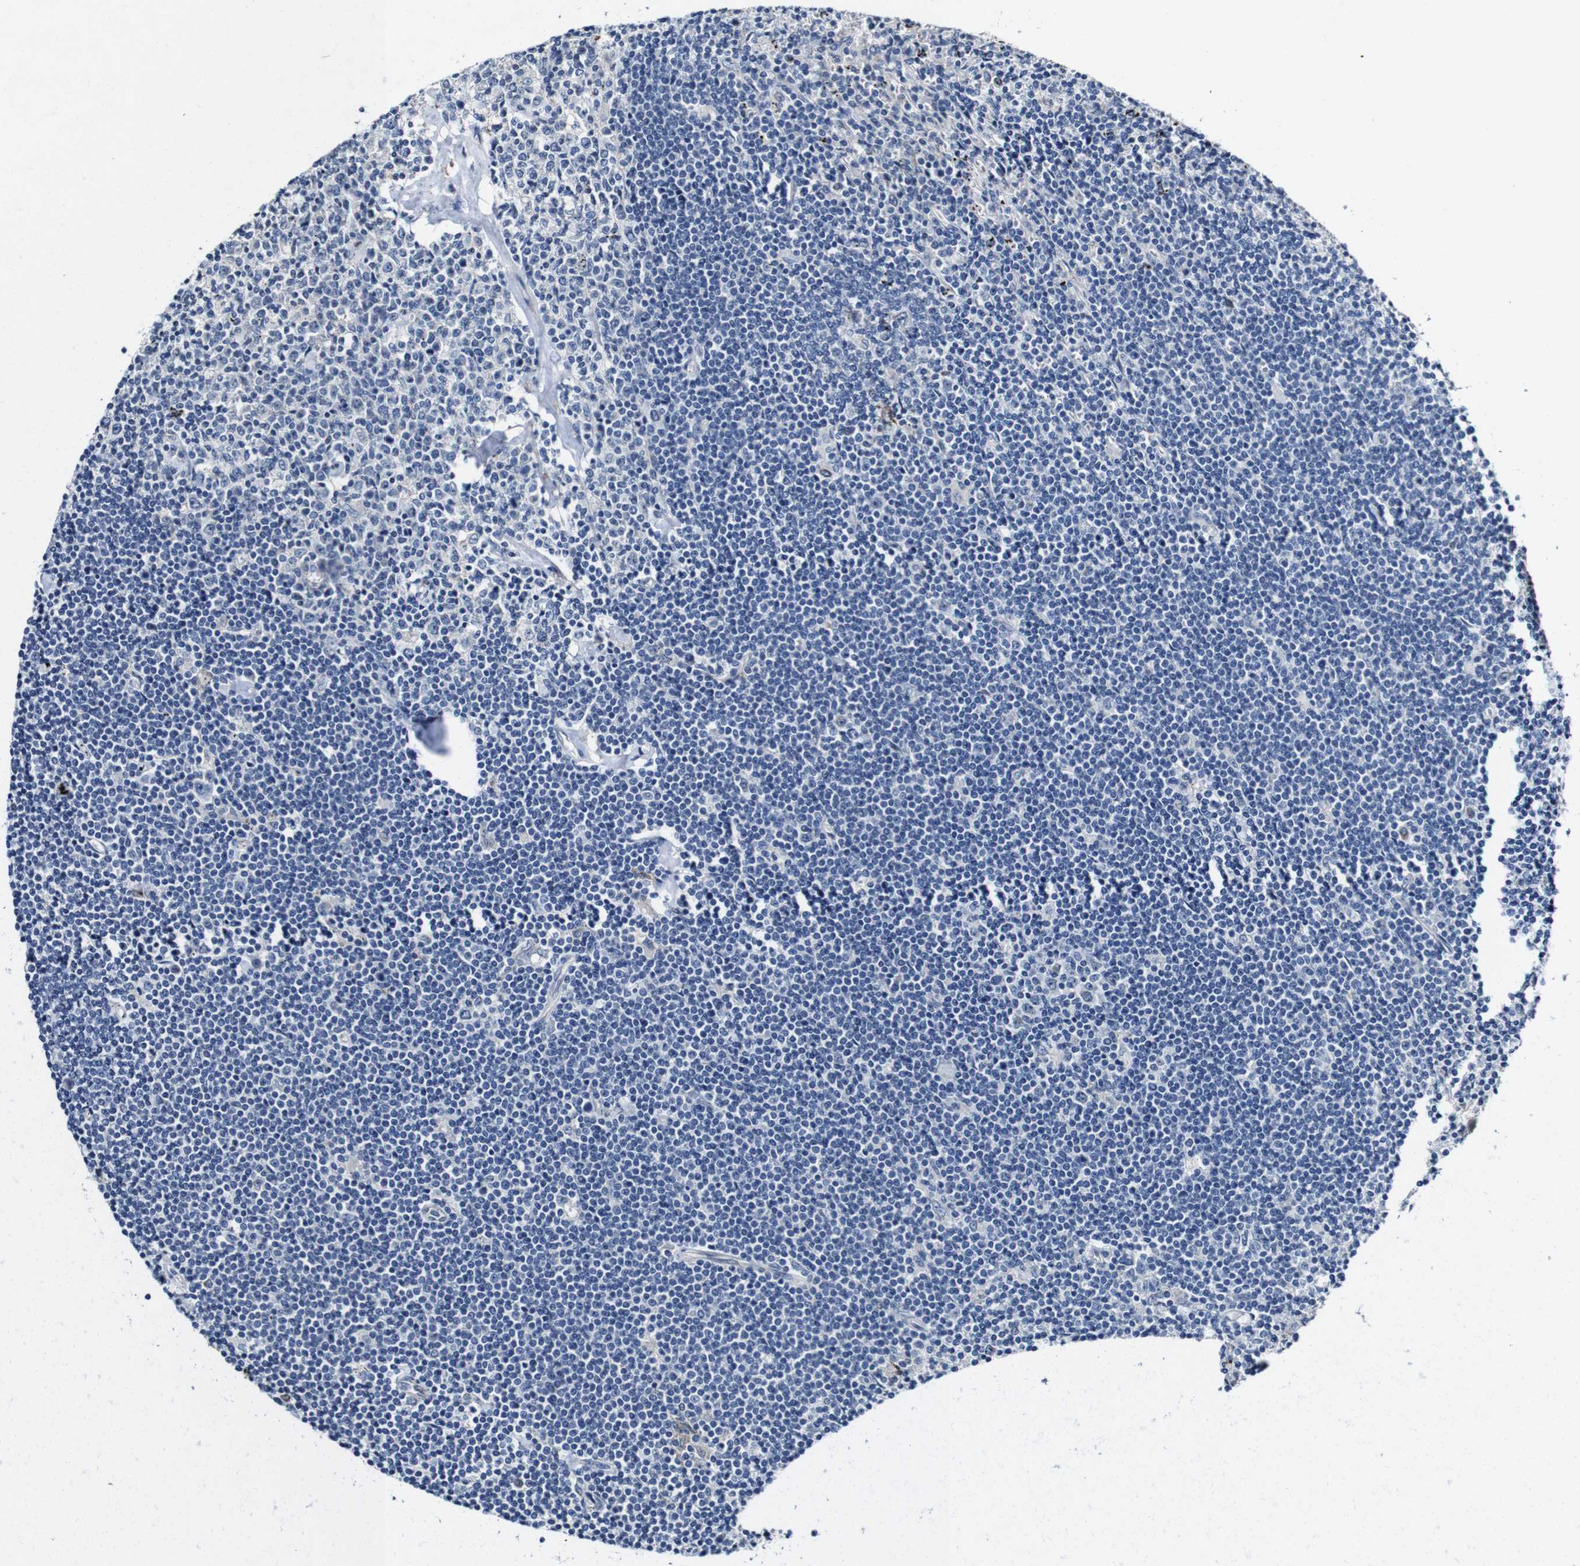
{"staining": {"intensity": "negative", "quantity": "none", "location": "none"}, "tissue": "lymphoma", "cell_type": "Tumor cells", "image_type": "cancer", "snomed": [{"axis": "morphology", "description": "Malignant lymphoma, non-Hodgkin's type, Low grade"}, {"axis": "topography", "description": "Spleen"}], "caption": "DAB immunohistochemical staining of human lymphoma displays no significant positivity in tumor cells.", "gene": "GRAMD1A", "patient": {"sex": "male", "age": 76}}